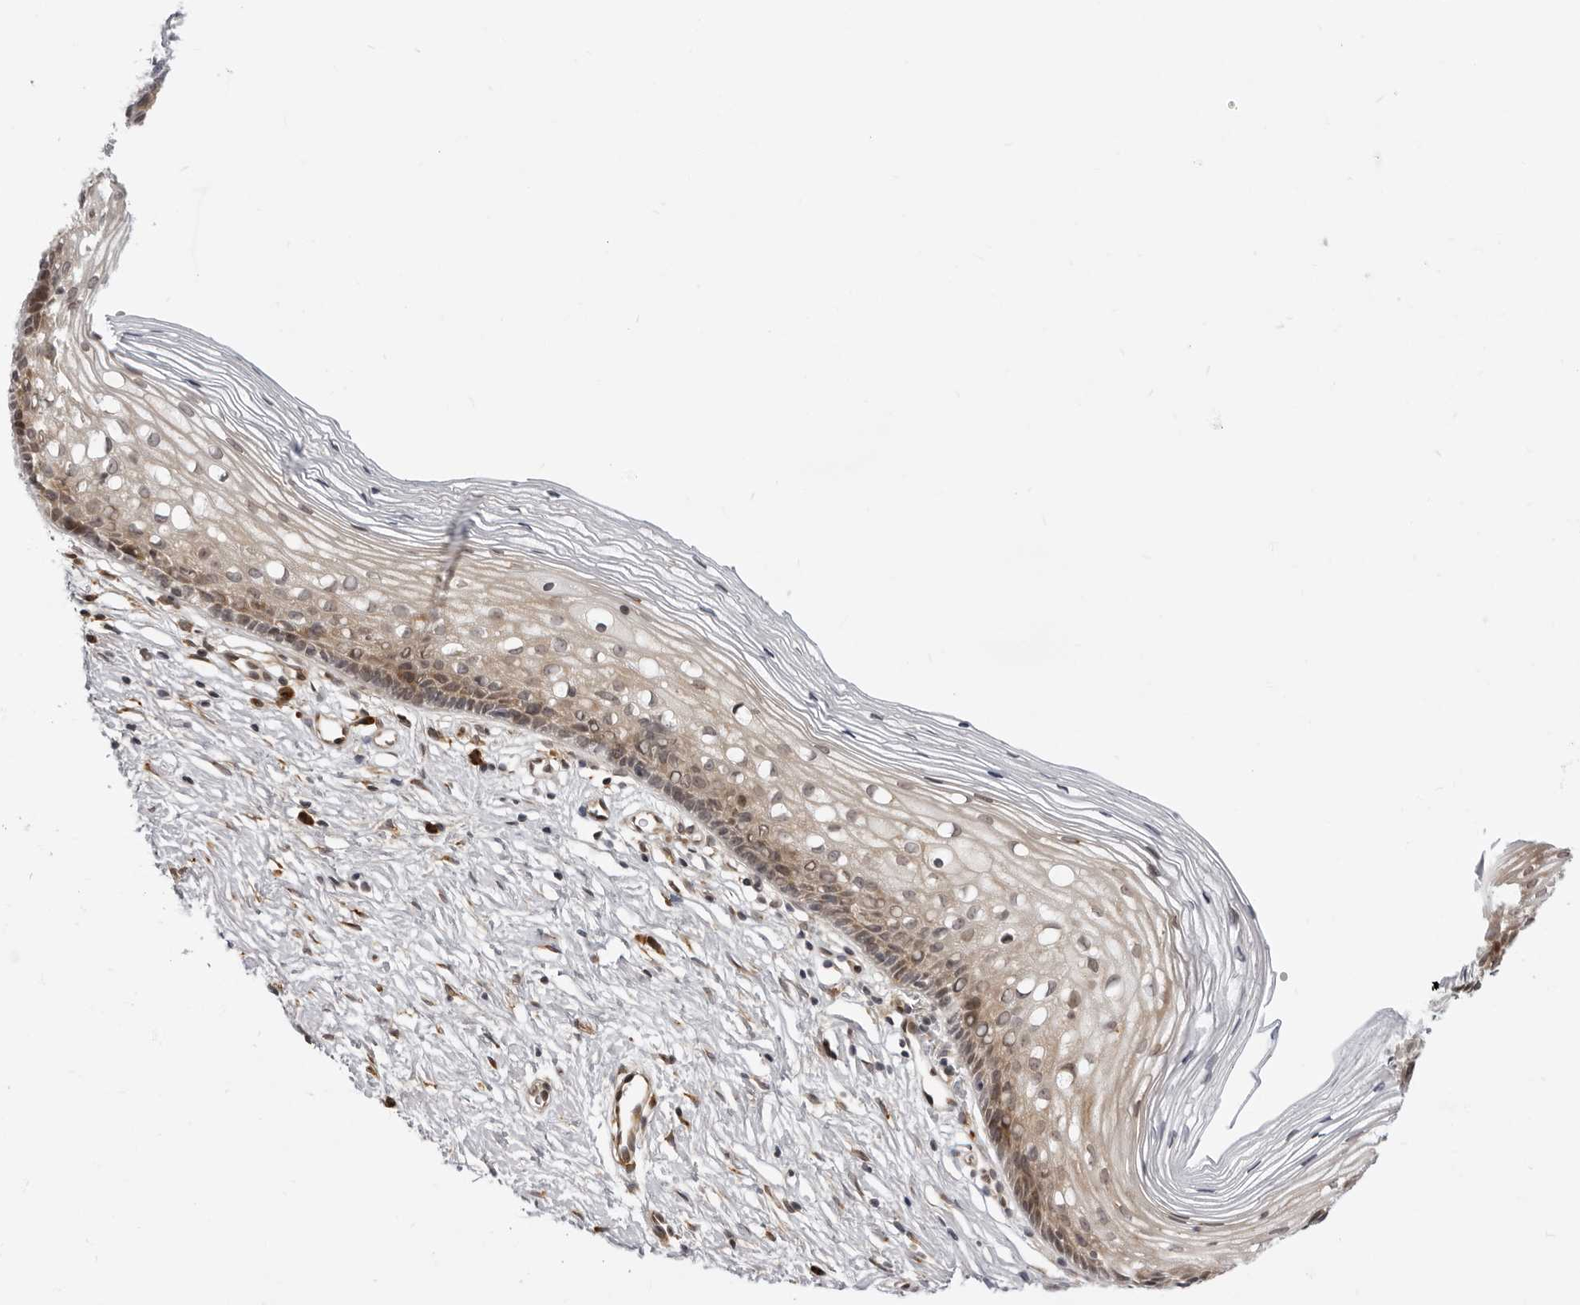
{"staining": {"intensity": "moderate", "quantity": "<25%", "location": "cytoplasmic/membranous"}, "tissue": "cervix", "cell_type": "Glandular cells", "image_type": "normal", "snomed": [{"axis": "morphology", "description": "Normal tissue, NOS"}, {"axis": "topography", "description": "Cervix"}], "caption": "Protein positivity by immunohistochemistry (IHC) reveals moderate cytoplasmic/membranous positivity in approximately <25% of glandular cells in normal cervix.", "gene": "SRGAP2", "patient": {"sex": "female", "age": 27}}